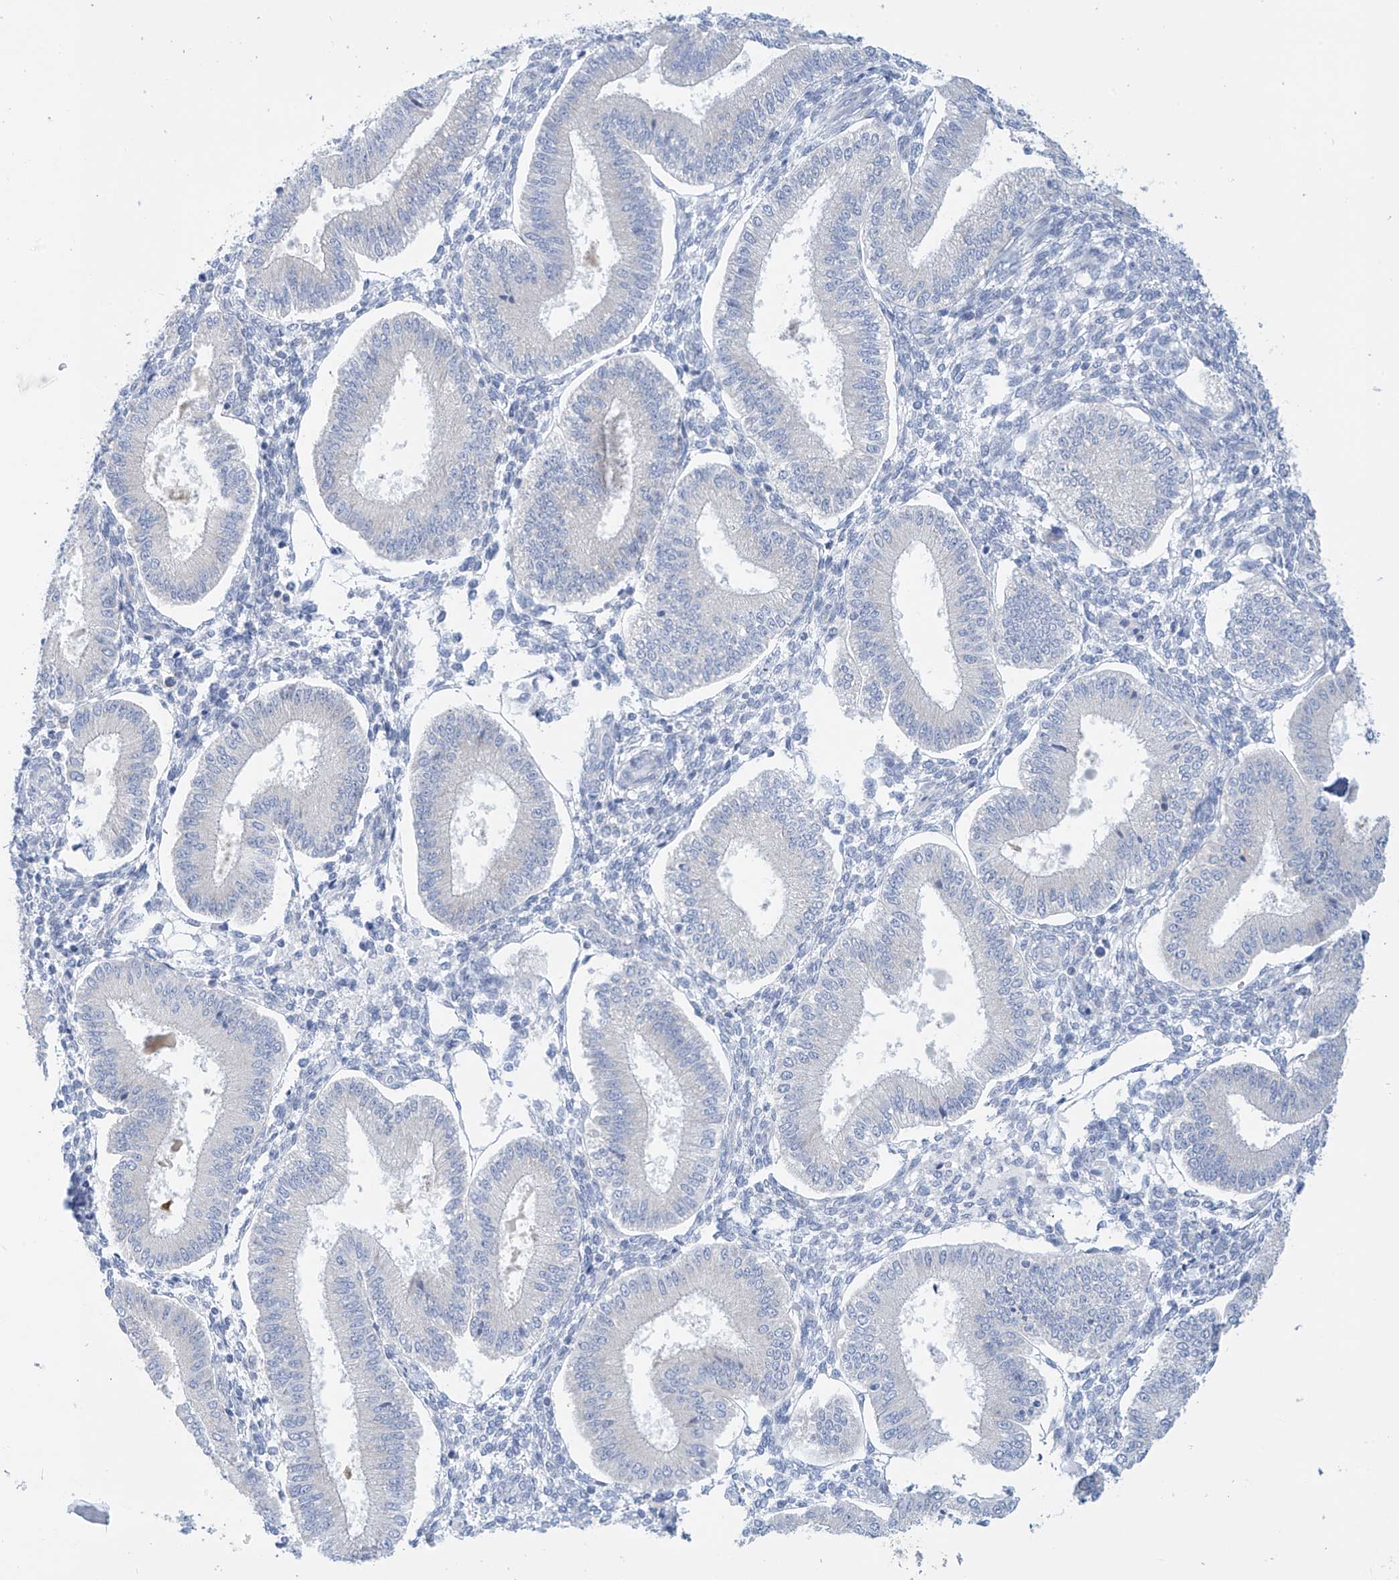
{"staining": {"intensity": "negative", "quantity": "none", "location": "none"}, "tissue": "endometrium", "cell_type": "Cells in endometrial stroma", "image_type": "normal", "snomed": [{"axis": "morphology", "description": "Normal tissue, NOS"}, {"axis": "topography", "description": "Endometrium"}], "caption": "A photomicrograph of endometrium stained for a protein displays no brown staining in cells in endometrial stroma. (DAB (3,3'-diaminobenzidine) immunohistochemistry visualized using brightfield microscopy, high magnification).", "gene": "FABP2", "patient": {"sex": "female", "age": 39}}